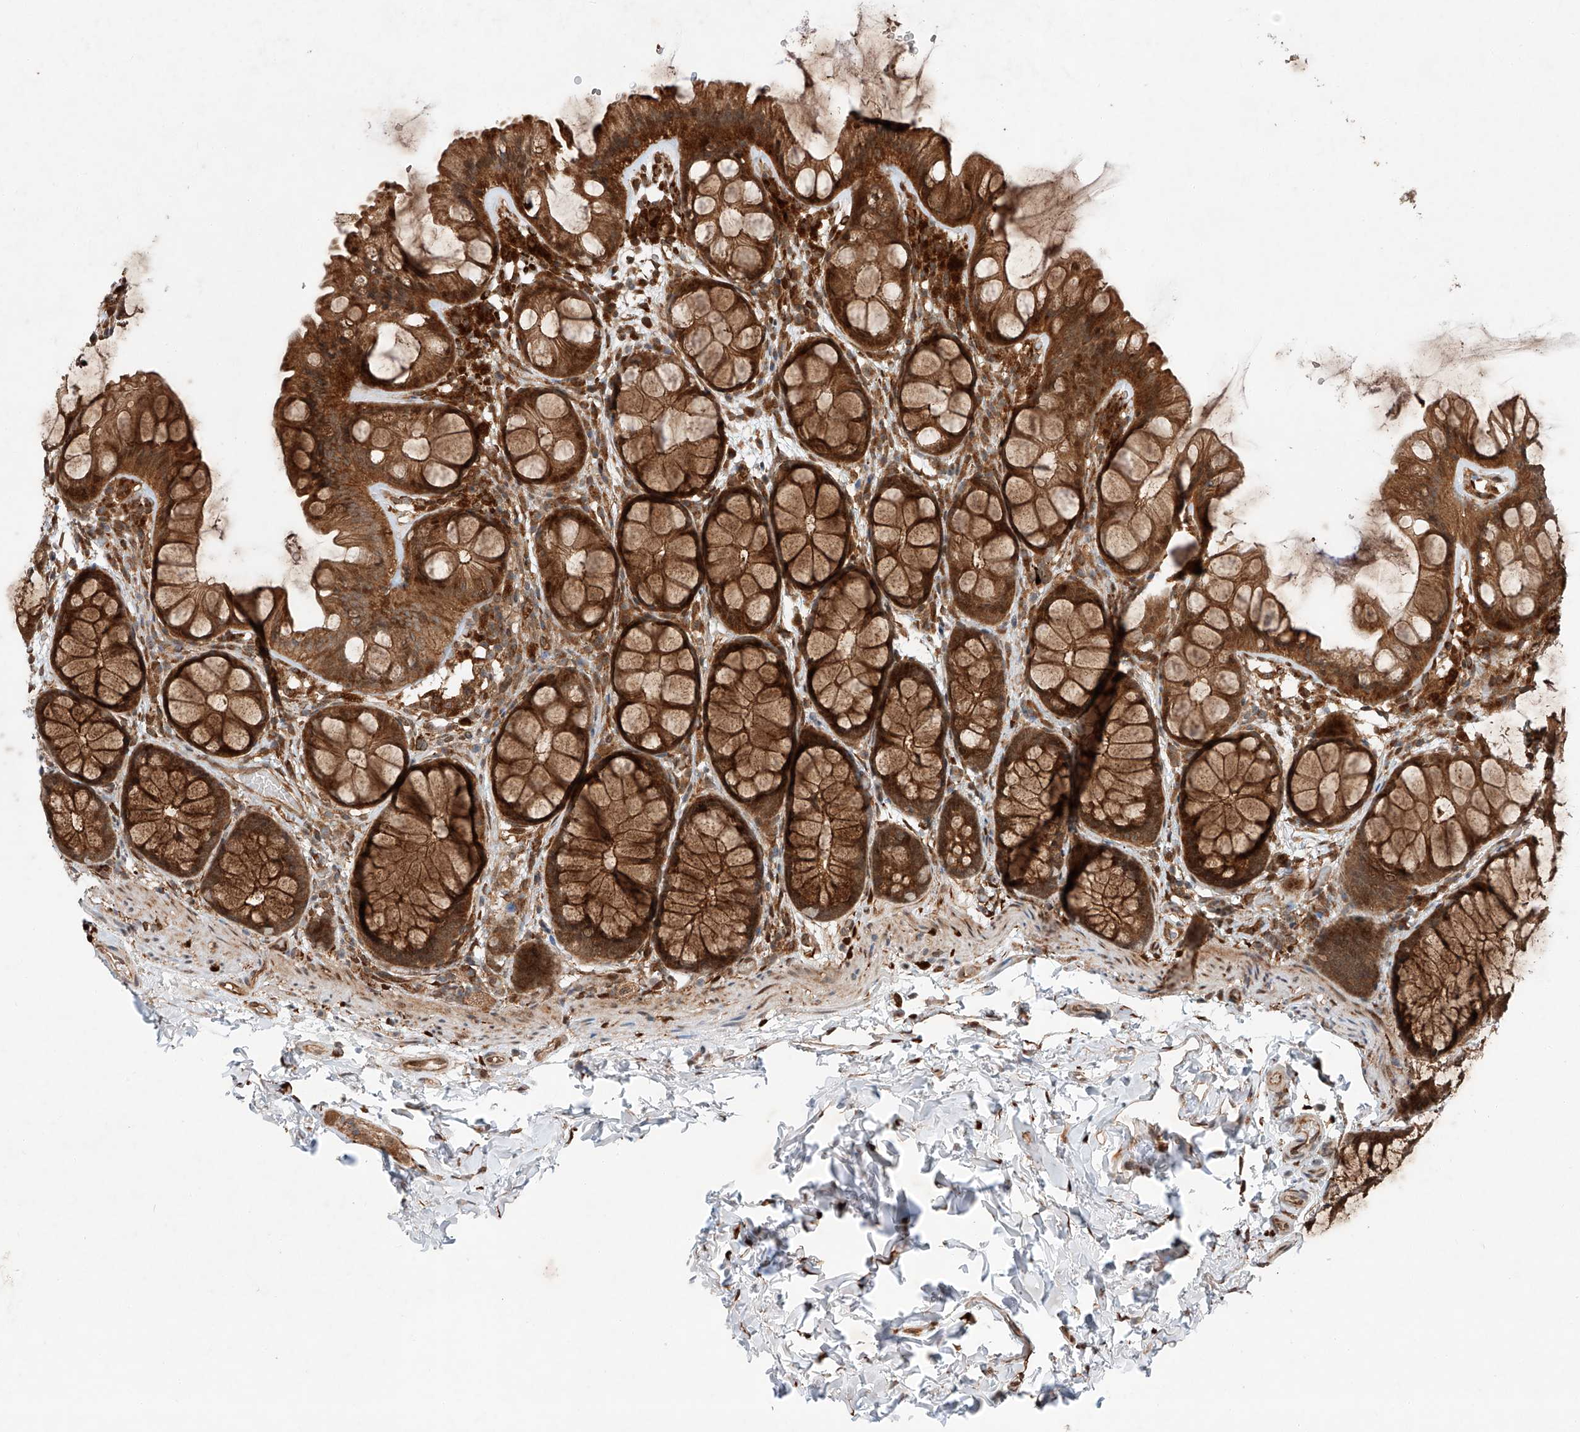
{"staining": {"intensity": "moderate", "quantity": ">75%", "location": "cytoplasmic/membranous"}, "tissue": "colon", "cell_type": "Endothelial cells", "image_type": "normal", "snomed": [{"axis": "morphology", "description": "Normal tissue, NOS"}, {"axis": "topography", "description": "Colon"}], "caption": "High-power microscopy captured an immunohistochemistry histopathology image of normal colon, revealing moderate cytoplasmic/membranous staining in approximately >75% of endothelial cells.", "gene": "ZFP28", "patient": {"sex": "male", "age": 47}}